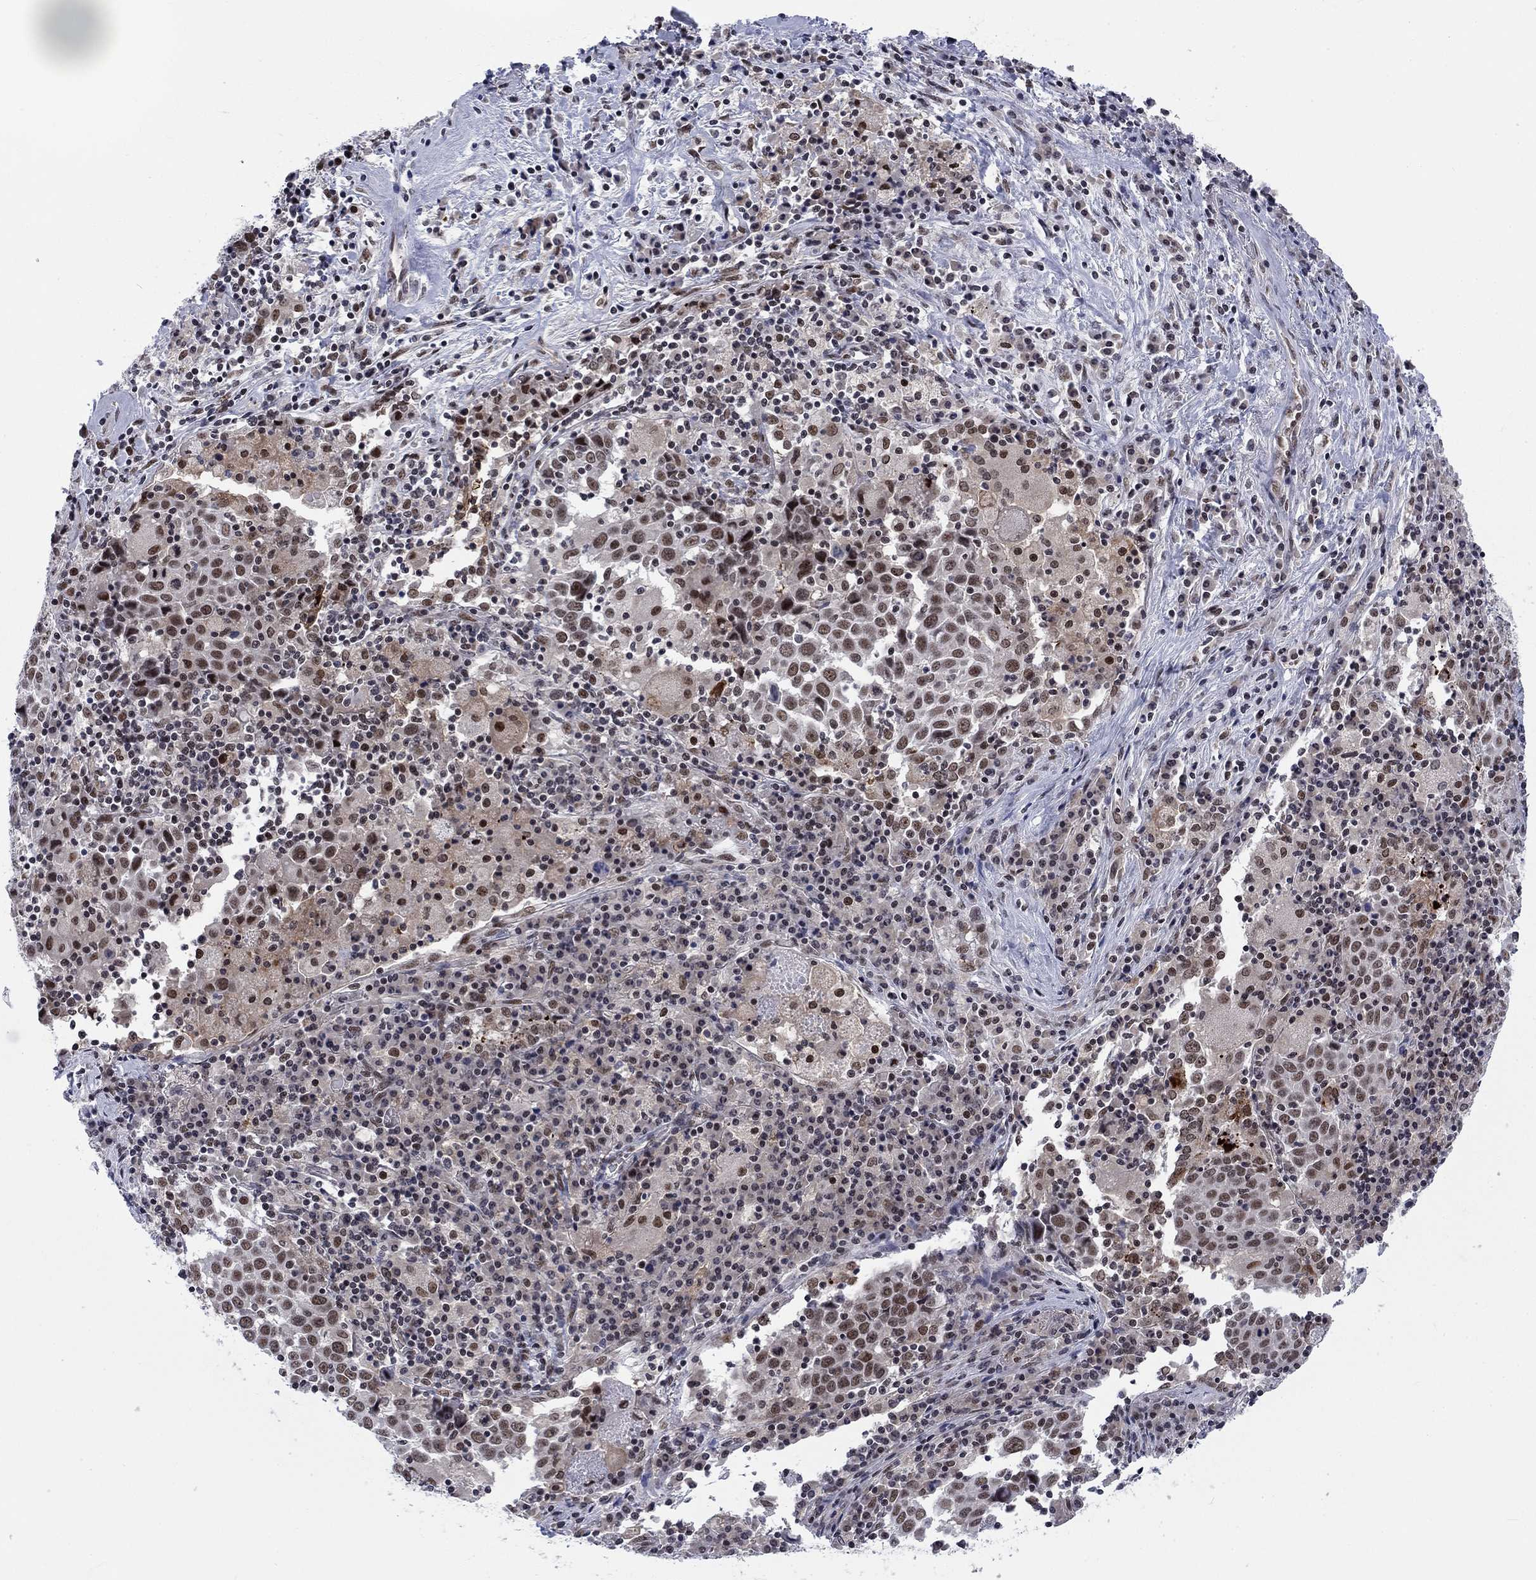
{"staining": {"intensity": "moderate", "quantity": "<25%", "location": "nuclear"}, "tissue": "lung cancer", "cell_type": "Tumor cells", "image_type": "cancer", "snomed": [{"axis": "morphology", "description": "Squamous cell carcinoma, NOS"}, {"axis": "topography", "description": "Lung"}], "caption": "Tumor cells exhibit low levels of moderate nuclear staining in about <25% of cells in human lung cancer (squamous cell carcinoma).", "gene": "FYTTD1", "patient": {"sex": "male", "age": 57}}